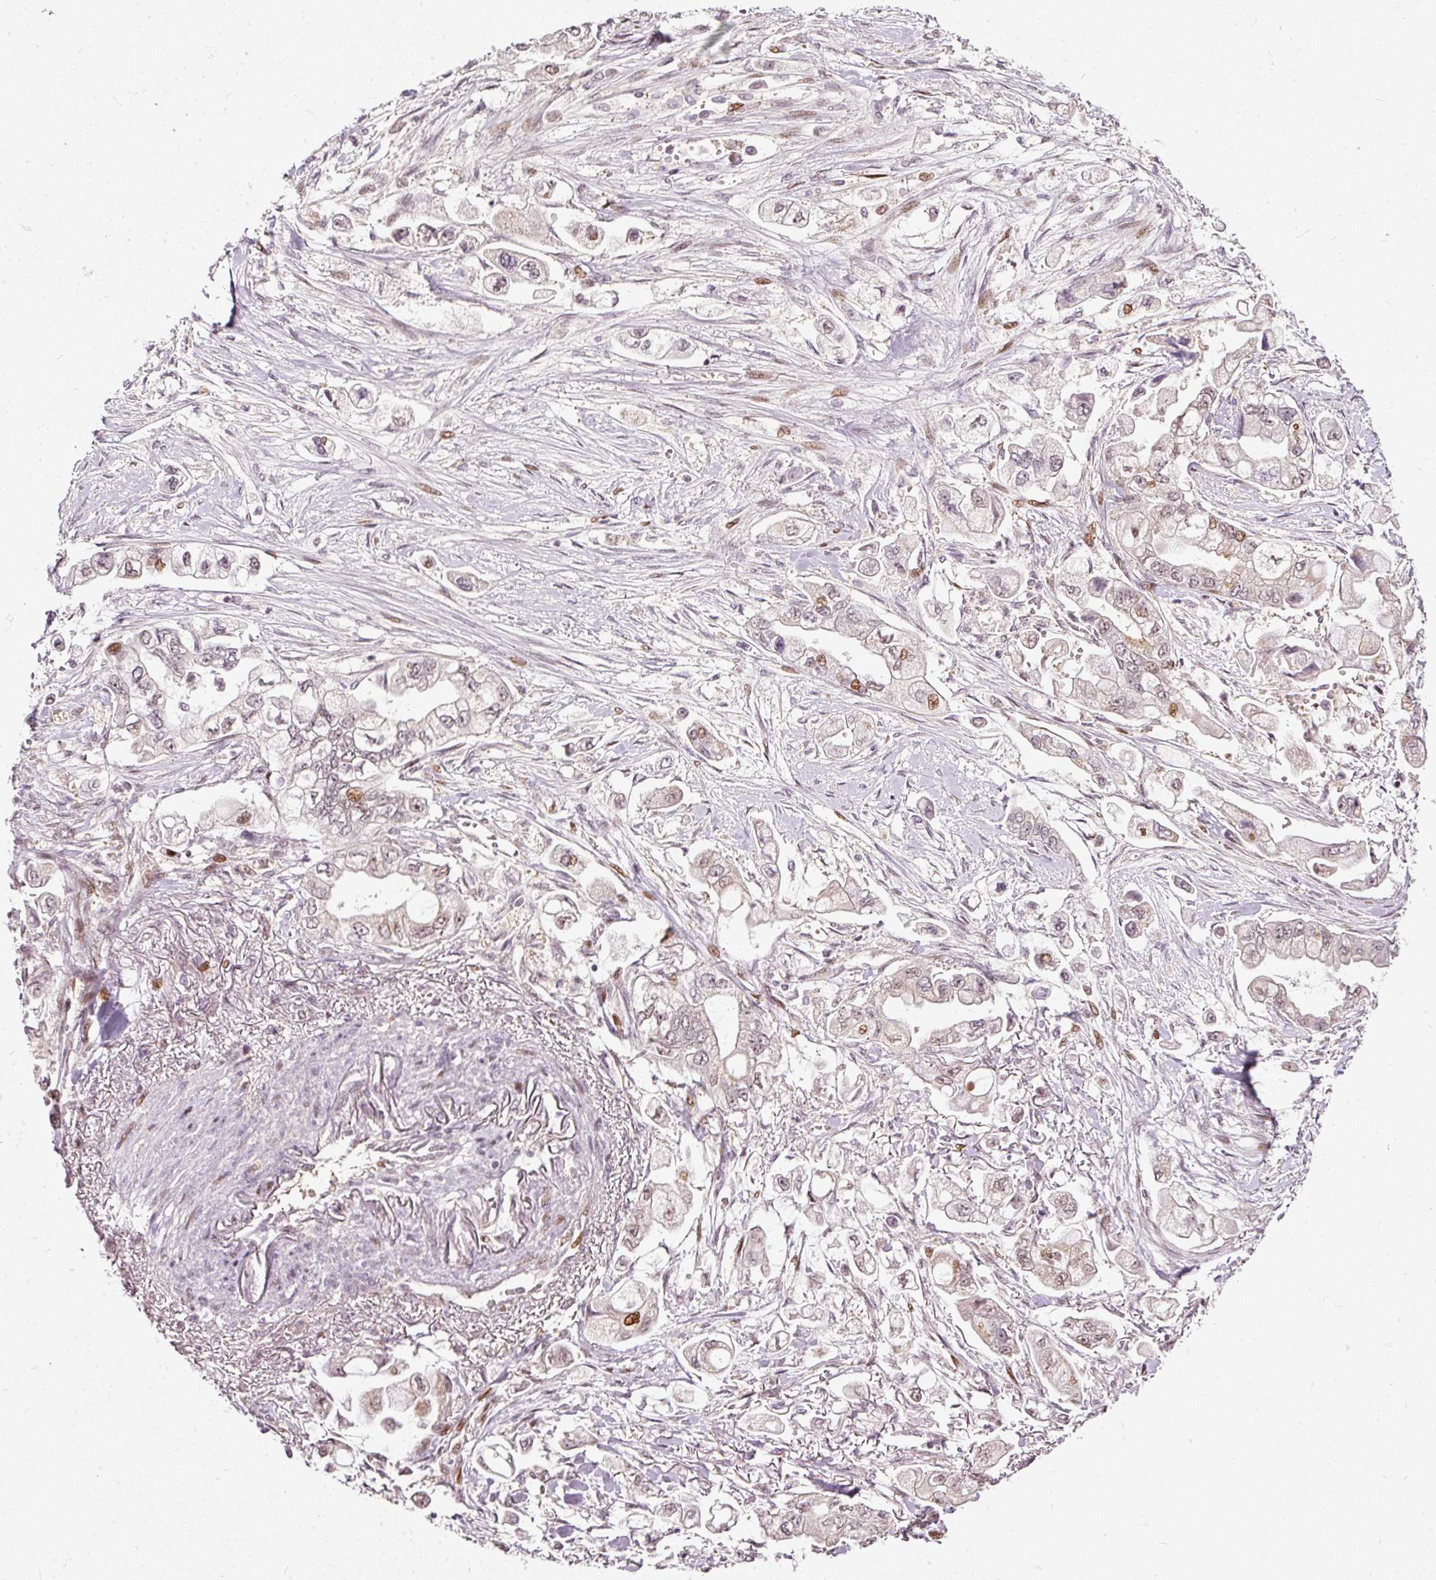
{"staining": {"intensity": "moderate", "quantity": "<25%", "location": "nuclear"}, "tissue": "stomach cancer", "cell_type": "Tumor cells", "image_type": "cancer", "snomed": [{"axis": "morphology", "description": "Adenocarcinoma, NOS"}, {"axis": "topography", "description": "Stomach"}], "caption": "Stomach cancer (adenocarcinoma) stained for a protein exhibits moderate nuclear positivity in tumor cells. (DAB (3,3'-diaminobenzidine) = brown stain, brightfield microscopy at high magnification).", "gene": "ZNF778", "patient": {"sex": "male", "age": 62}}